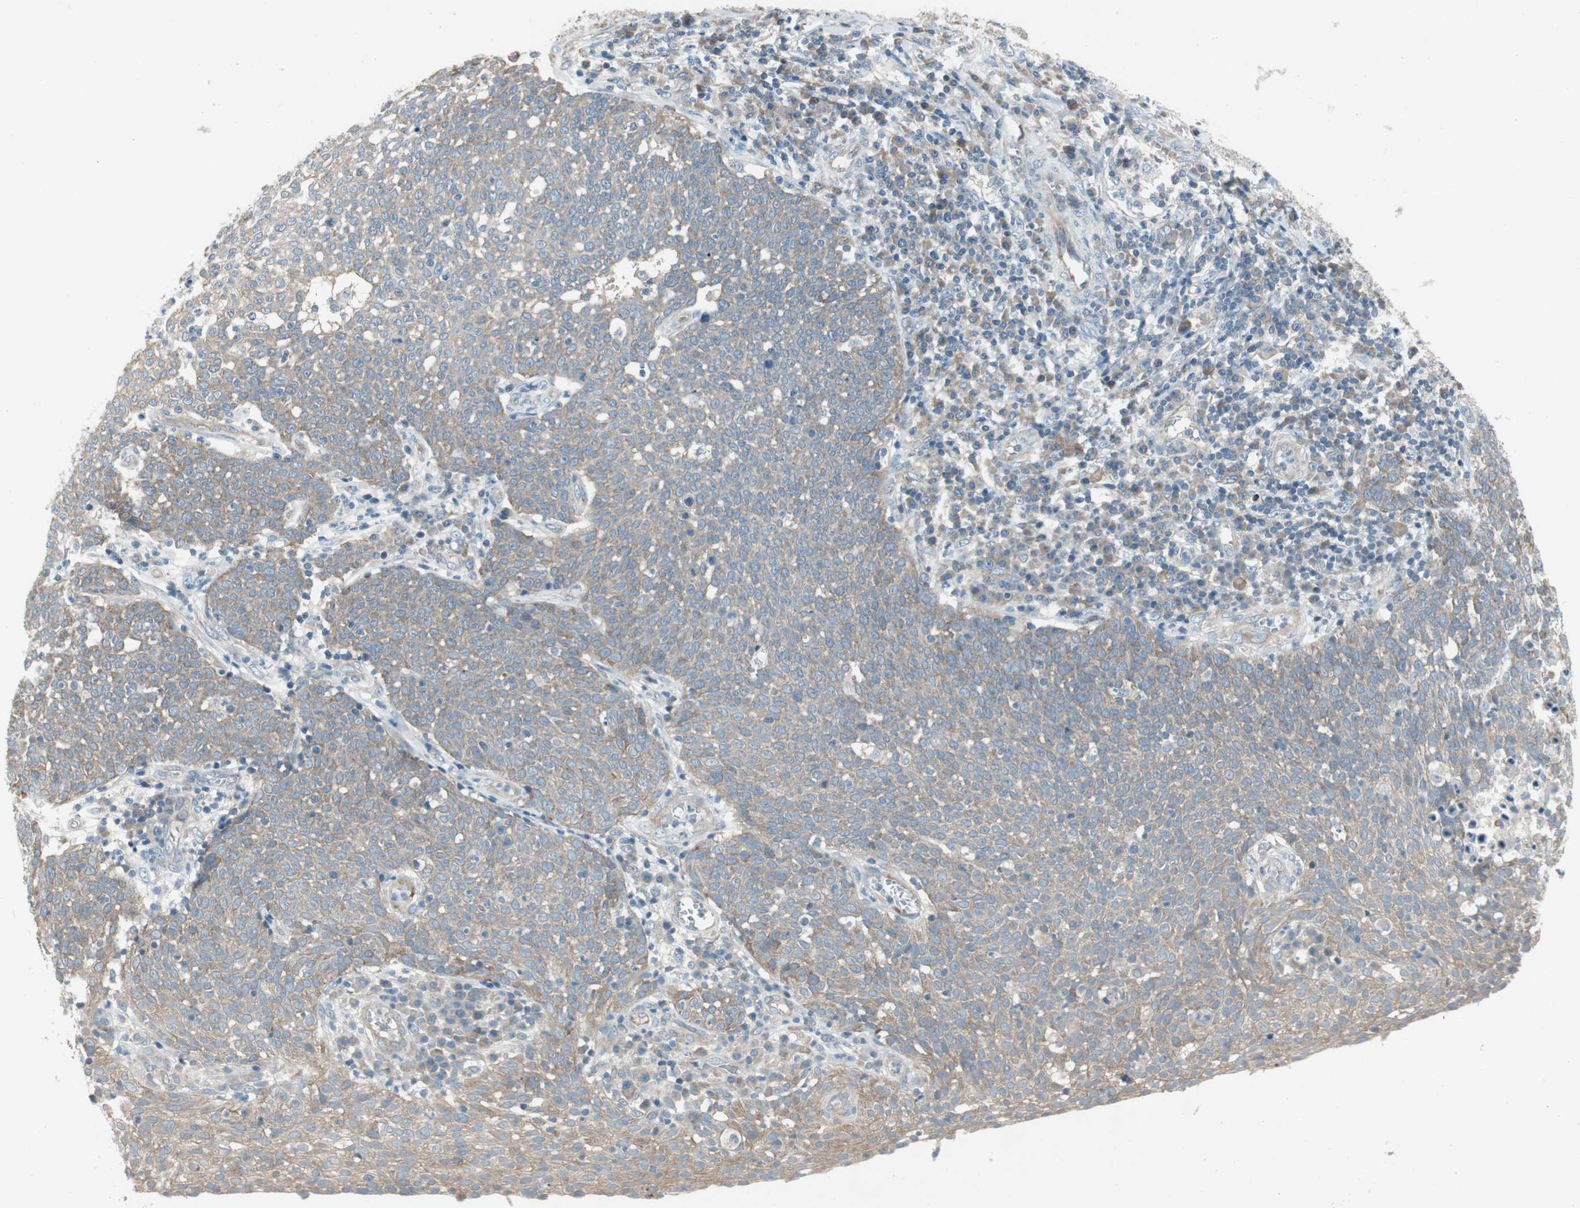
{"staining": {"intensity": "weak", "quantity": ">75%", "location": "cytoplasmic/membranous"}, "tissue": "cervical cancer", "cell_type": "Tumor cells", "image_type": "cancer", "snomed": [{"axis": "morphology", "description": "Squamous cell carcinoma, NOS"}, {"axis": "topography", "description": "Cervix"}], "caption": "An immunohistochemistry (IHC) histopathology image of tumor tissue is shown. Protein staining in brown highlights weak cytoplasmic/membranous positivity in squamous cell carcinoma (cervical) within tumor cells. The protein is shown in brown color, while the nuclei are stained blue.", "gene": "PANK2", "patient": {"sex": "female", "age": 34}}